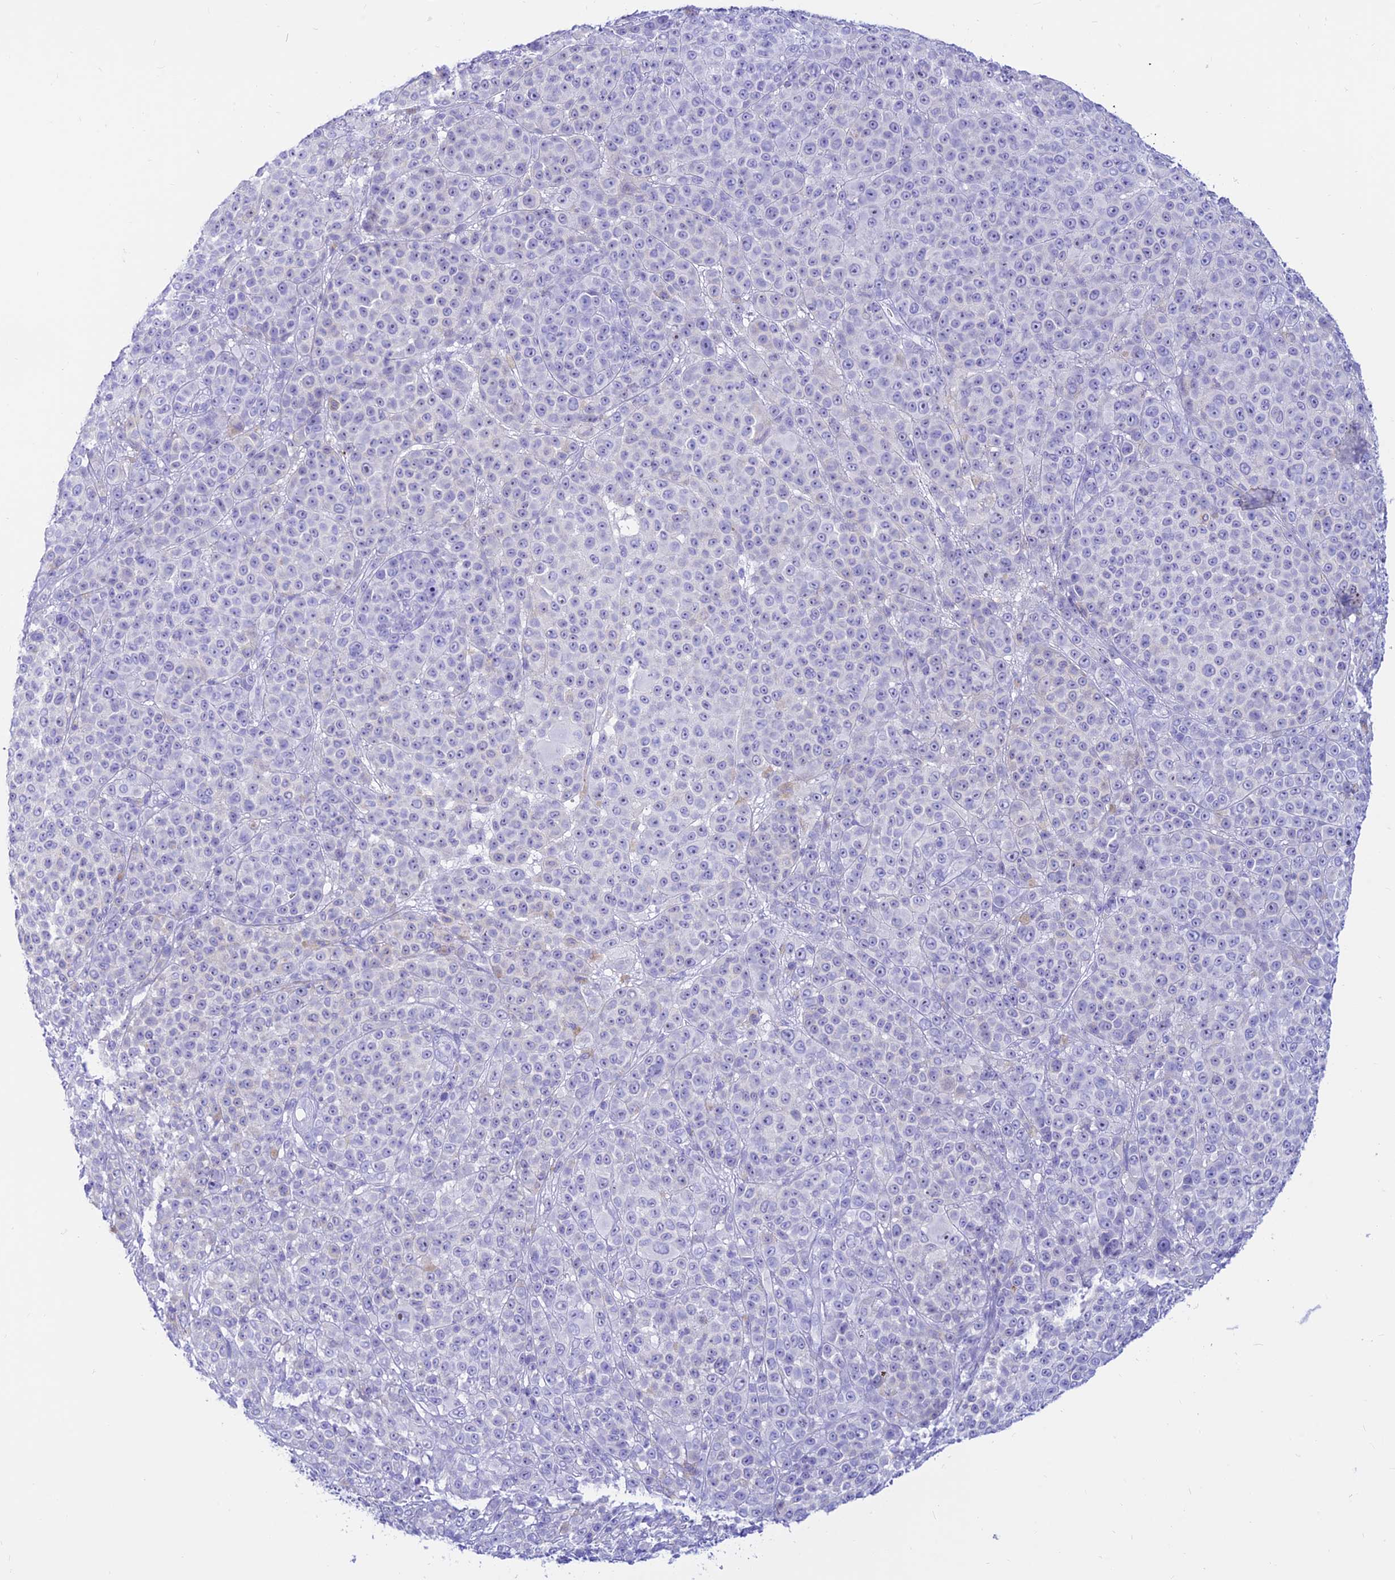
{"staining": {"intensity": "negative", "quantity": "none", "location": "none"}, "tissue": "melanoma", "cell_type": "Tumor cells", "image_type": "cancer", "snomed": [{"axis": "morphology", "description": "Malignant melanoma, NOS"}, {"axis": "topography", "description": "Skin"}], "caption": "IHC photomicrograph of neoplastic tissue: melanoma stained with DAB (3,3'-diaminobenzidine) displays no significant protein positivity in tumor cells.", "gene": "PRNP", "patient": {"sex": "female", "age": 94}}